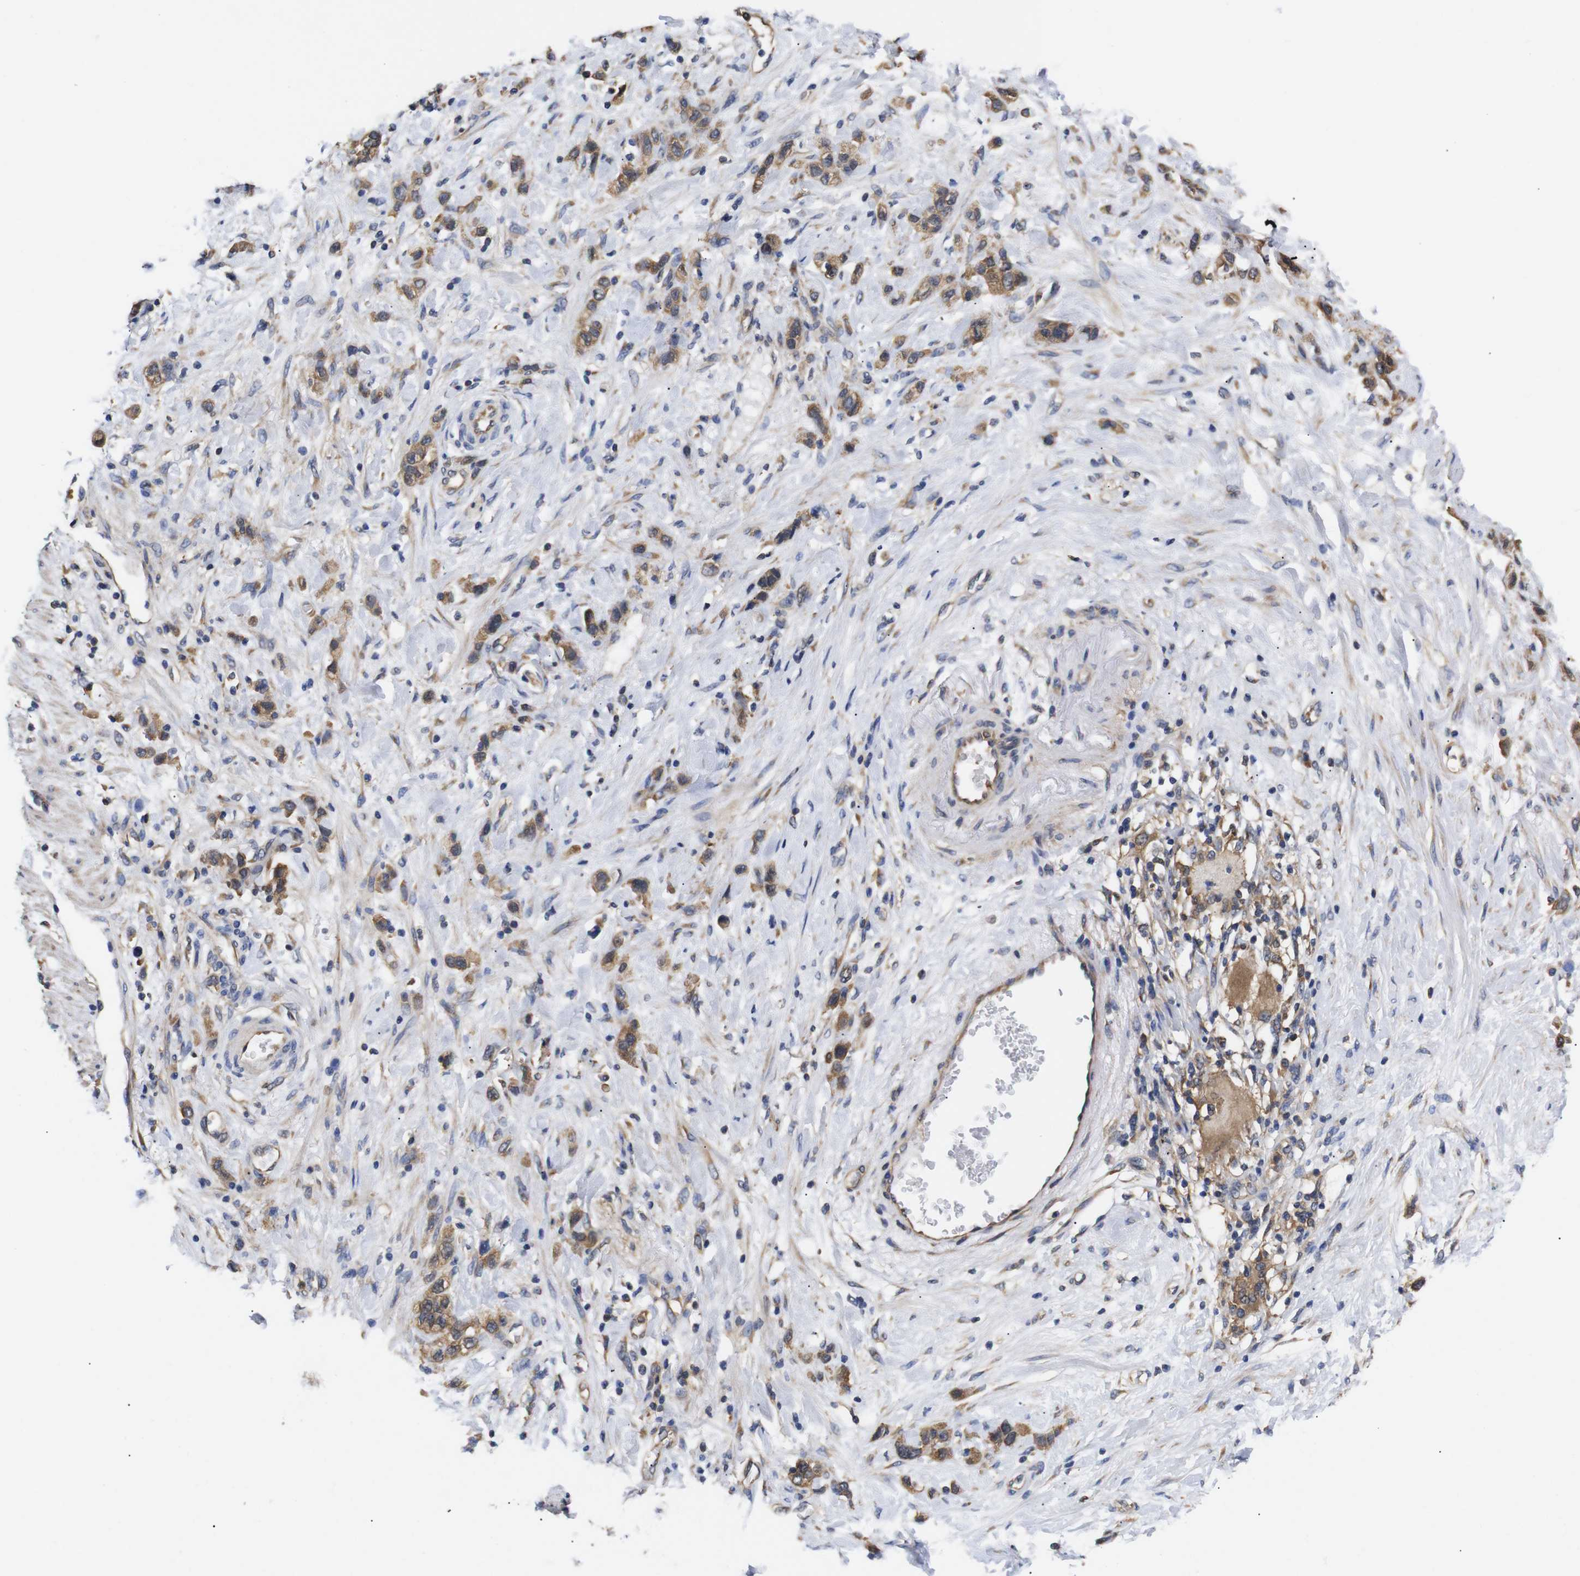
{"staining": {"intensity": "moderate", "quantity": ">75%", "location": "cytoplasmic/membranous"}, "tissue": "stomach cancer", "cell_type": "Tumor cells", "image_type": "cancer", "snomed": [{"axis": "morphology", "description": "Adenocarcinoma, NOS"}, {"axis": "morphology", "description": "Adenocarcinoma, High grade"}, {"axis": "topography", "description": "Stomach, upper"}, {"axis": "topography", "description": "Stomach, lower"}], "caption": "High-magnification brightfield microscopy of stomach cancer (adenocarcinoma (high-grade)) stained with DAB (brown) and counterstained with hematoxylin (blue). tumor cells exhibit moderate cytoplasmic/membranous staining is identified in approximately>75% of cells.", "gene": "LRRCC1", "patient": {"sex": "female", "age": 65}}